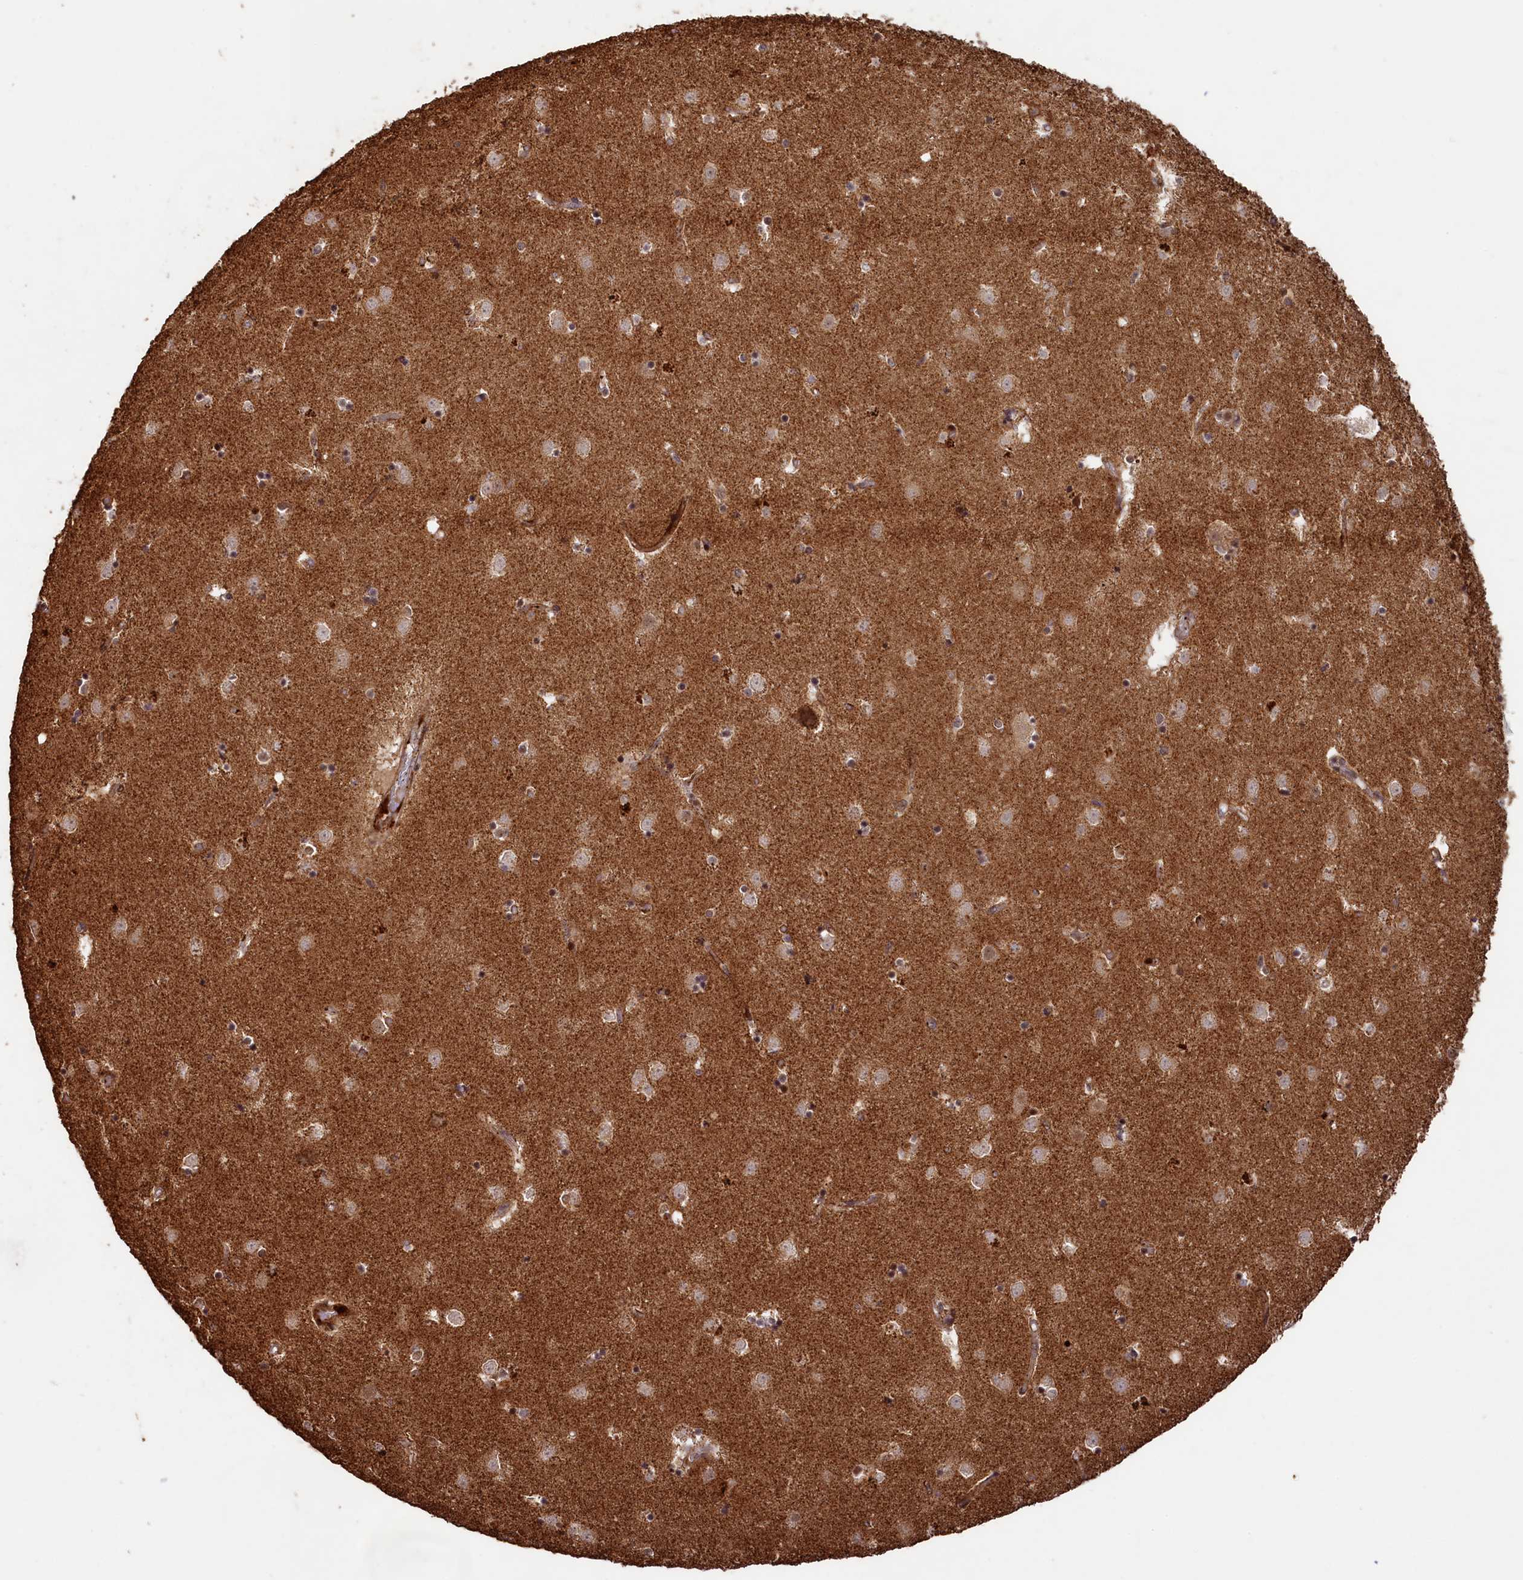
{"staining": {"intensity": "moderate", "quantity": "<25%", "location": "nuclear"}, "tissue": "caudate", "cell_type": "Glial cells", "image_type": "normal", "snomed": [{"axis": "morphology", "description": "Normal tissue, NOS"}, {"axis": "topography", "description": "Lateral ventricle wall"}], "caption": "This is a micrograph of IHC staining of benign caudate, which shows moderate expression in the nuclear of glial cells.", "gene": "SHPRH", "patient": {"sex": "female", "age": 52}}